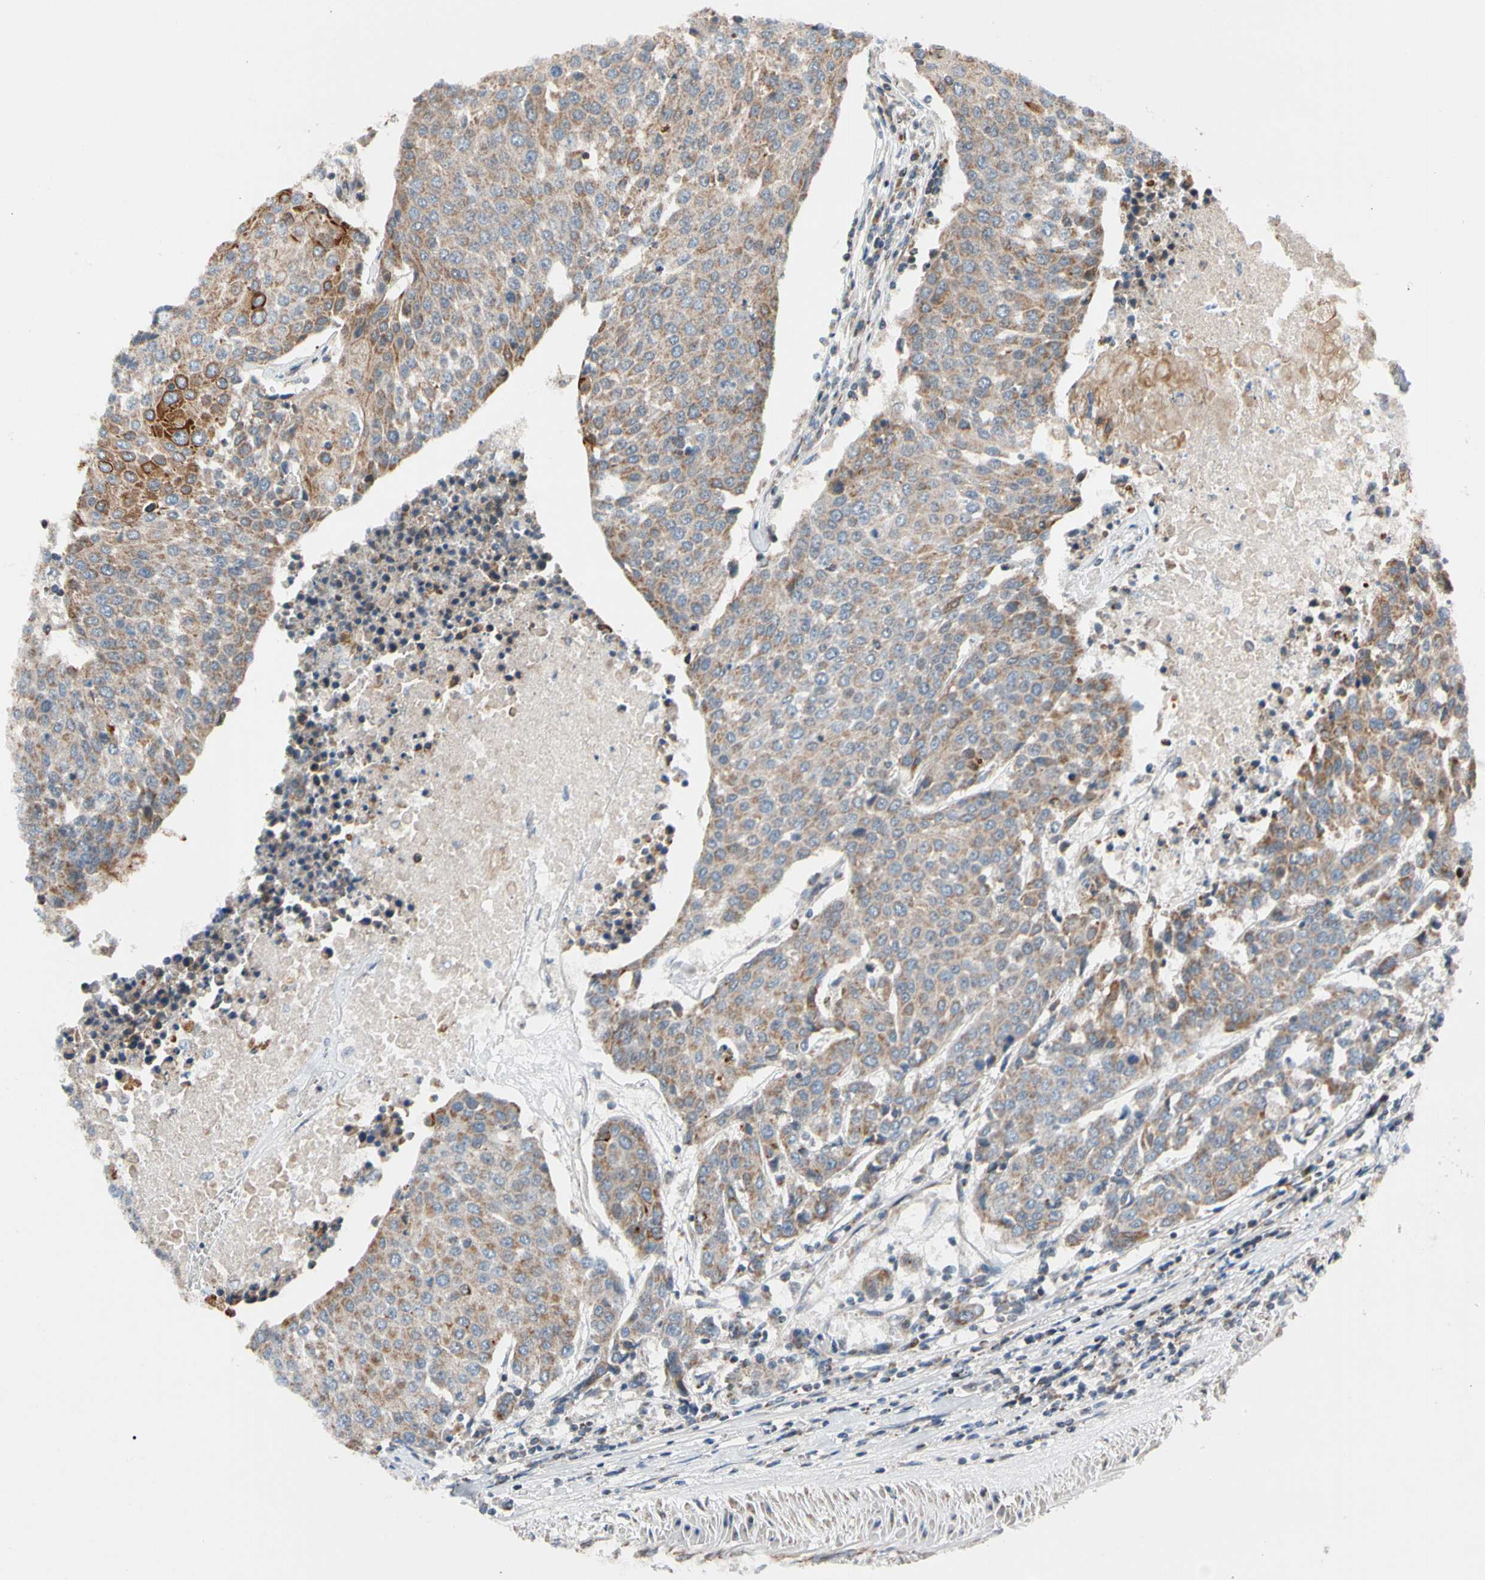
{"staining": {"intensity": "moderate", "quantity": "25%-75%", "location": "cytoplasmic/membranous"}, "tissue": "urothelial cancer", "cell_type": "Tumor cells", "image_type": "cancer", "snomed": [{"axis": "morphology", "description": "Urothelial carcinoma, High grade"}, {"axis": "topography", "description": "Urinary bladder"}], "caption": "This is an image of immunohistochemistry staining of urothelial carcinoma (high-grade), which shows moderate positivity in the cytoplasmic/membranous of tumor cells.", "gene": "KHDC4", "patient": {"sex": "female", "age": 85}}